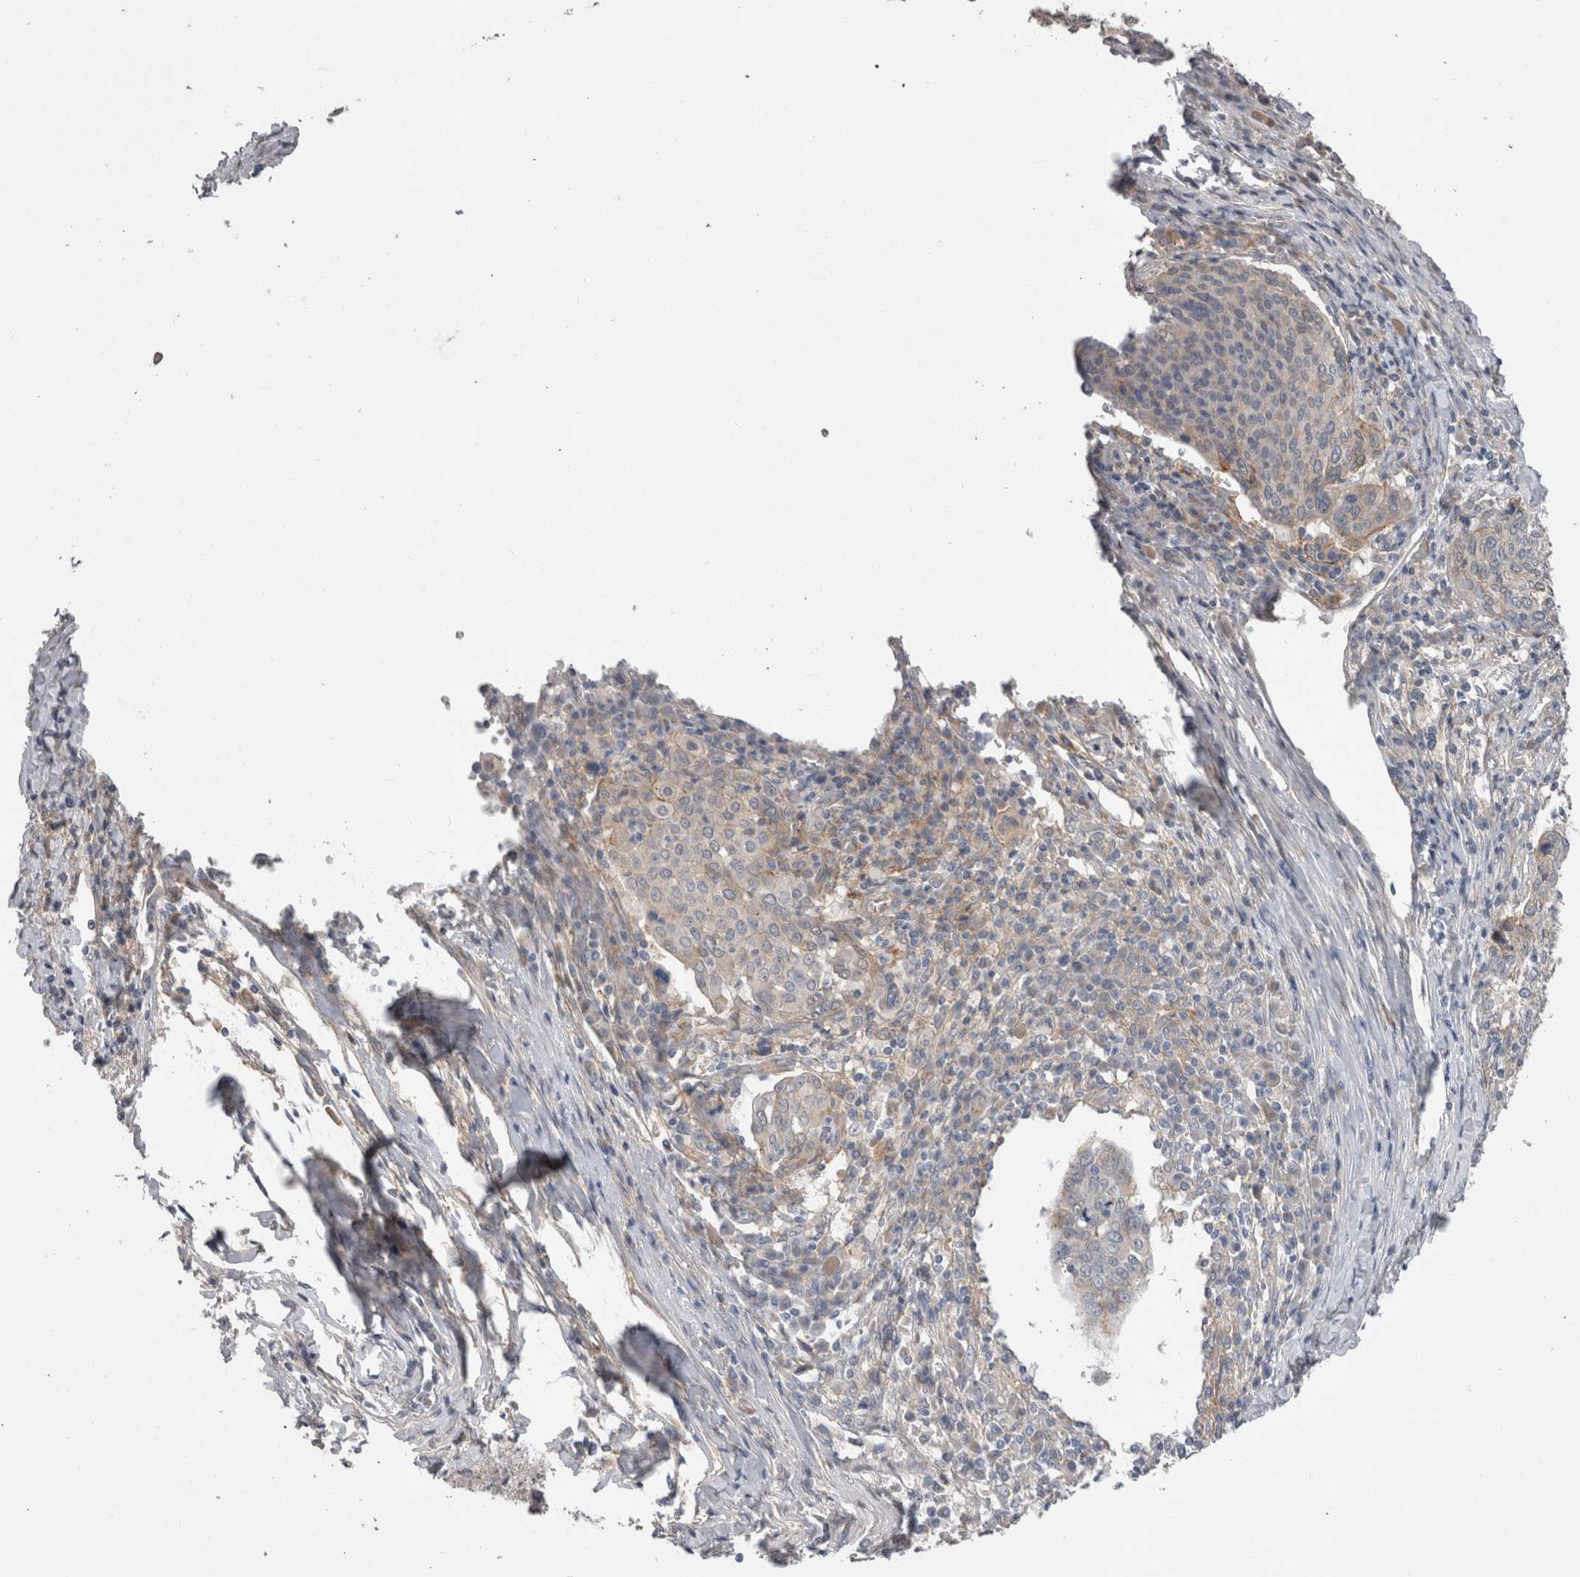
{"staining": {"intensity": "negative", "quantity": "none", "location": "none"}, "tissue": "cervical cancer", "cell_type": "Tumor cells", "image_type": "cancer", "snomed": [{"axis": "morphology", "description": "Squamous cell carcinoma, NOS"}, {"axis": "topography", "description": "Cervix"}], "caption": "A photomicrograph of cervical cancer (squamous cell carcinoma) stained for a protein exhibits no brown staining in tumor cells.", "gene": "NECTIN2", "patient": {"sex": "female", "age": 40}}